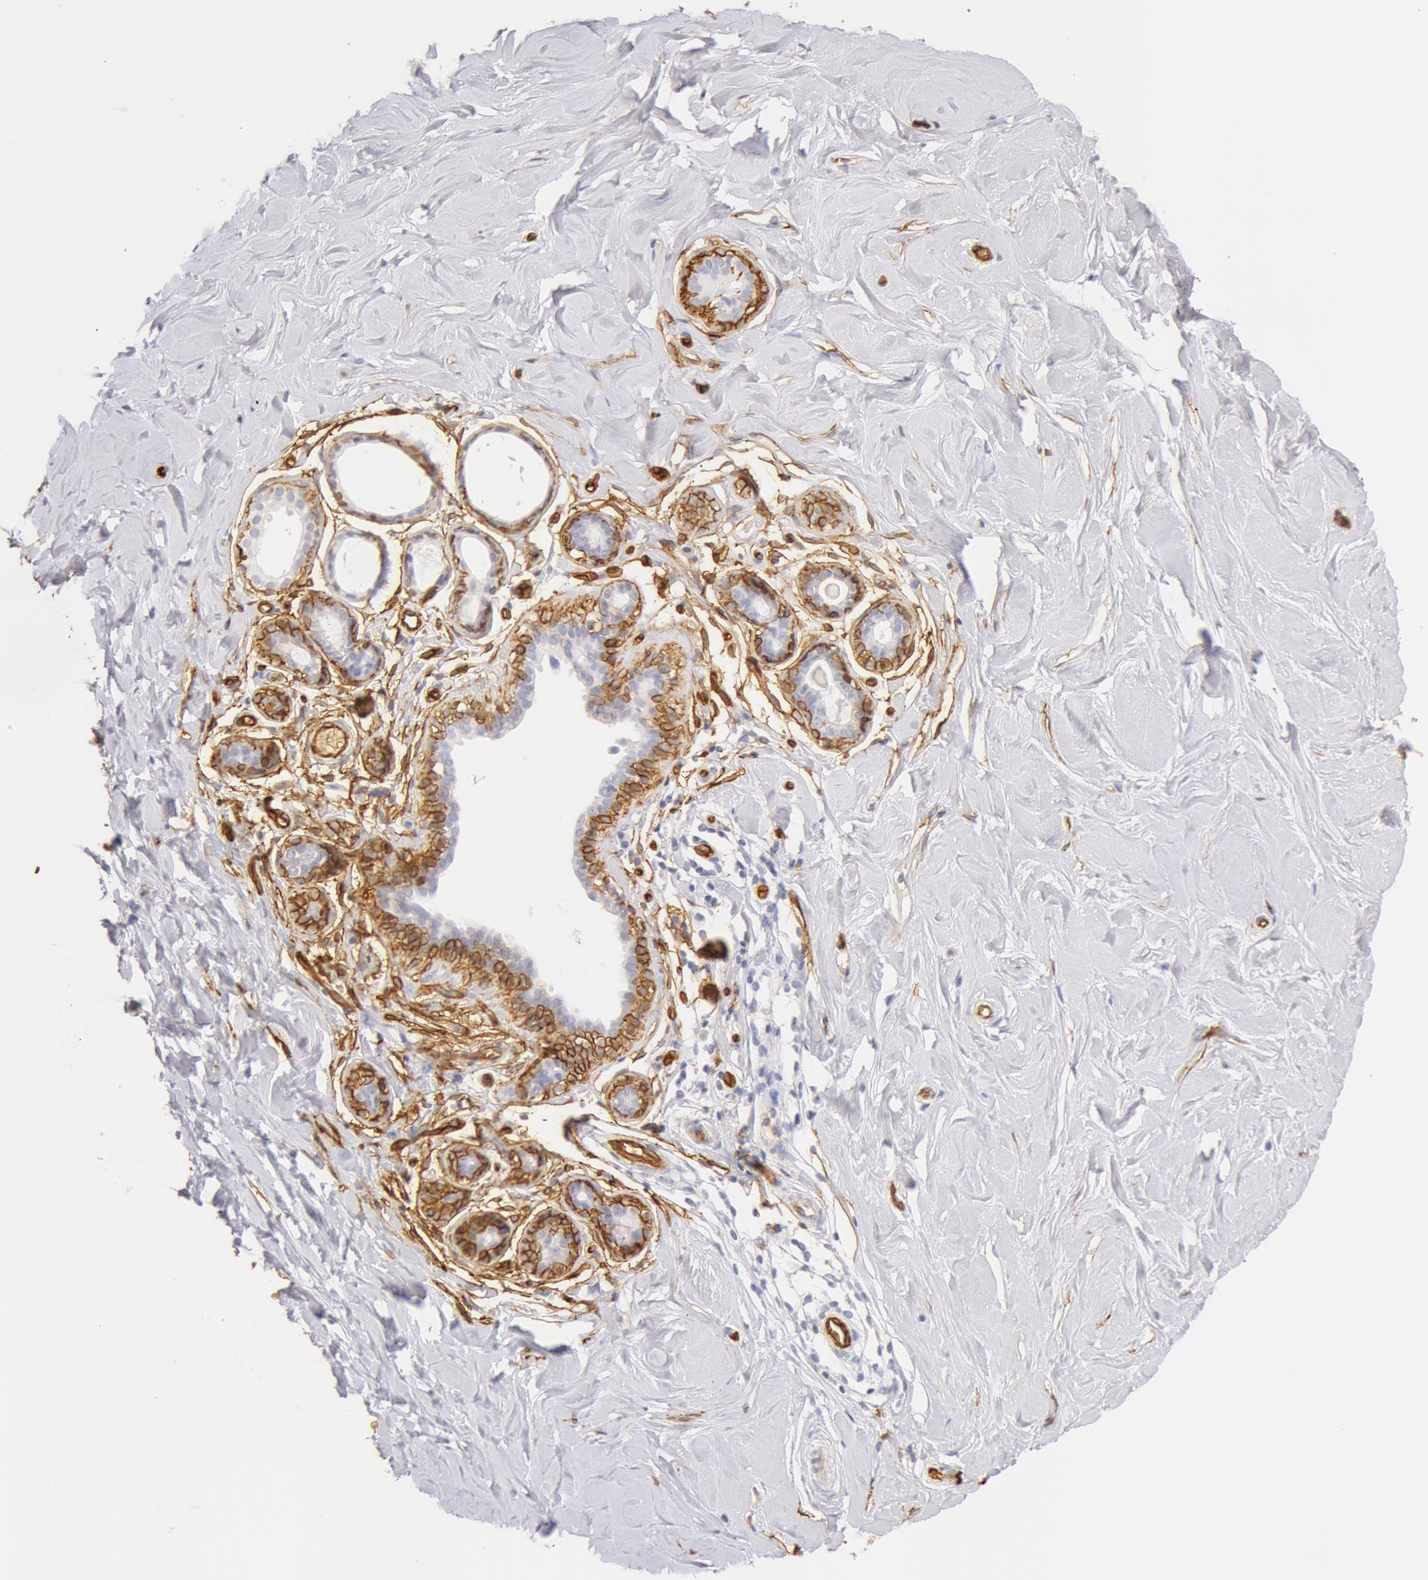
{"staining": {"intensity": "negative", "quantity": "none", "location": "none"}, "tissue": "breast", "cell_type": "Adipocytes", "image_type": "normal", "snomed": [{"axis": "morphology", "description": "Normal tissue, NOS"}, {"axis": "topography", "description": "Breast"}], "caption": "Human breast stained for a protein using immunohistochemistry reveals no positivity in adipocytes.", "gene": "AQP1", "patient": {"sex": "female", "age": 44}}